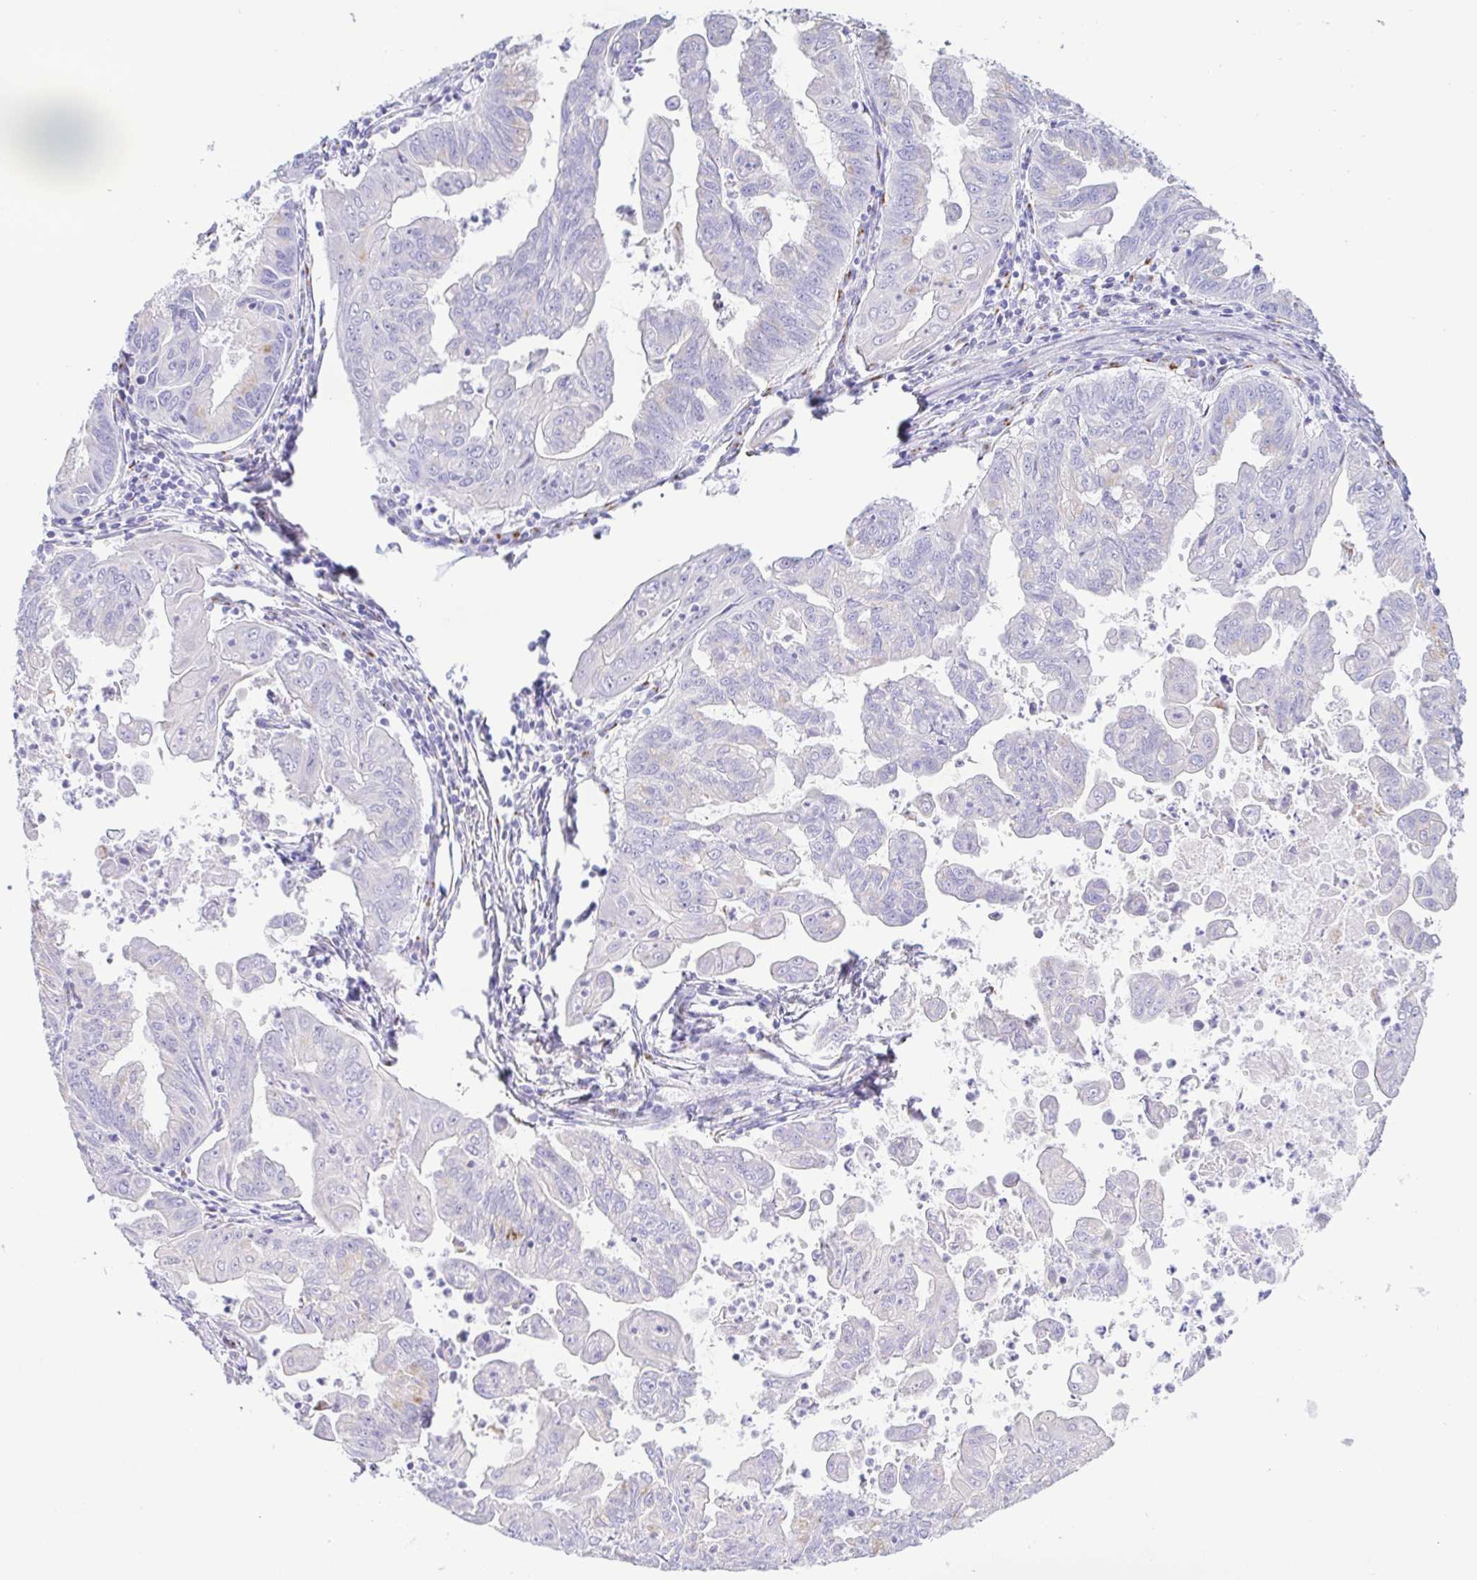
{"staining": {"intensity": "negative", "quantity": "none", "location": "none"}, "tissue": "stomach cancer", "cell_type": "Tumor cells", "image_type": "cancer", "snomed": [{"axis": "morphology", "description": "Adenocarcinoma, NOS"}, {"axis": "topography", "description": "Stomach, upper"}], "caption": "This is an immunohistochemistry (IHC) histopathology image of stomach cancer (adenocarcinoma). There is no expression in tumor cells.", "gene": "SULT1B1", "patient": {"sex": "male", "age": 80}}